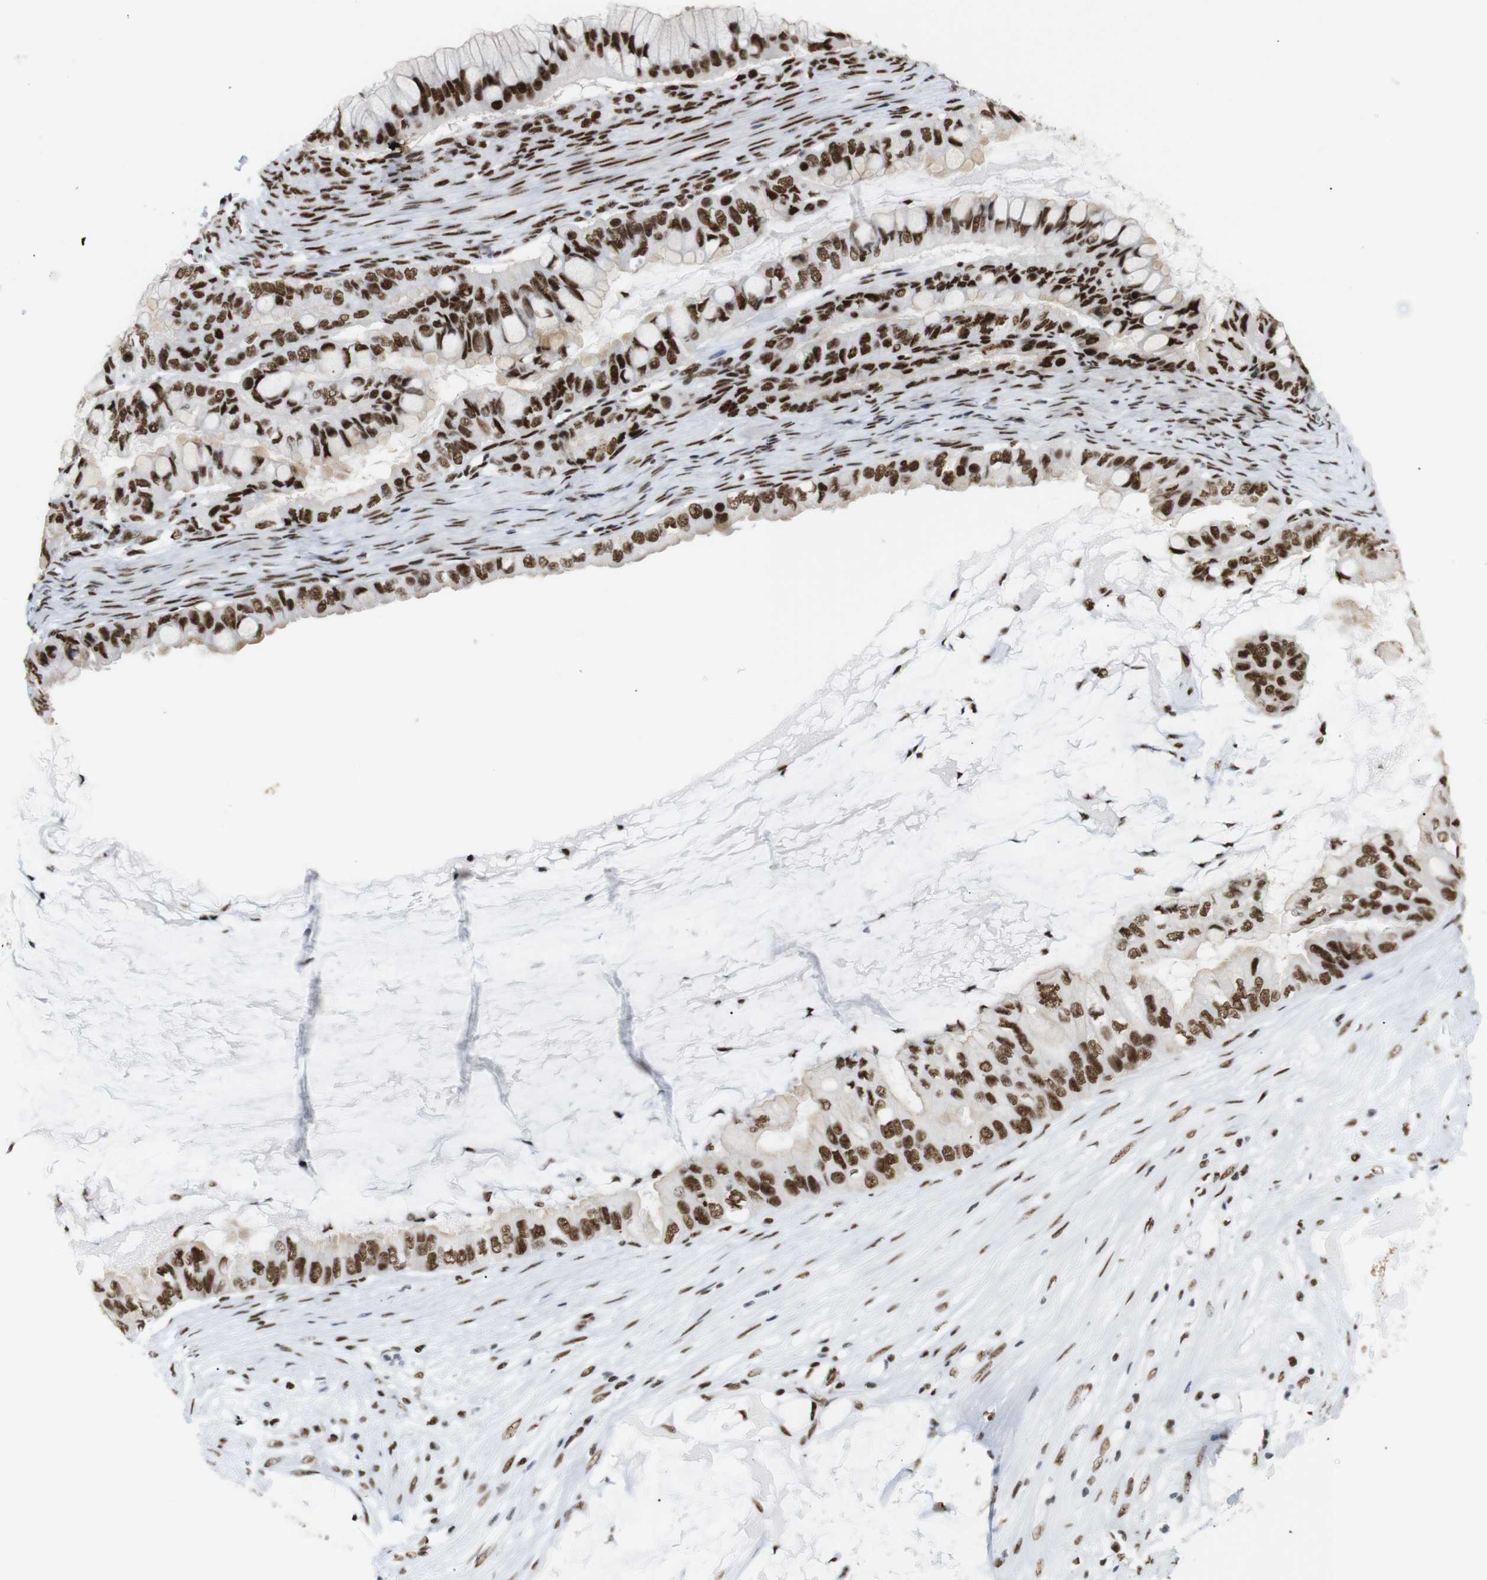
{"staining": {"intensity": "strong", "quantity": ">75%", "location": "nuclear"}, "tissue": "ovarian cancer", "cell_type": "Tumor cells", "image_type": "cancer", "snomed": [{"axis": "morphology", "description": "Cystadenocarcinoma, mucinous, NOS"}, {"axis": "topography", "description": "Ovary"}], "caption": "DAB immunohistochemical staining of ovarian mucinous cystadenocarcinoma reveals strong nuclear protein expression in about >75% of tumor cells. (Brightfield microscopy of DAB IHC at high magnification).", "gene": "TRA2B", "patient": {"sex": "female", "age": 80}}